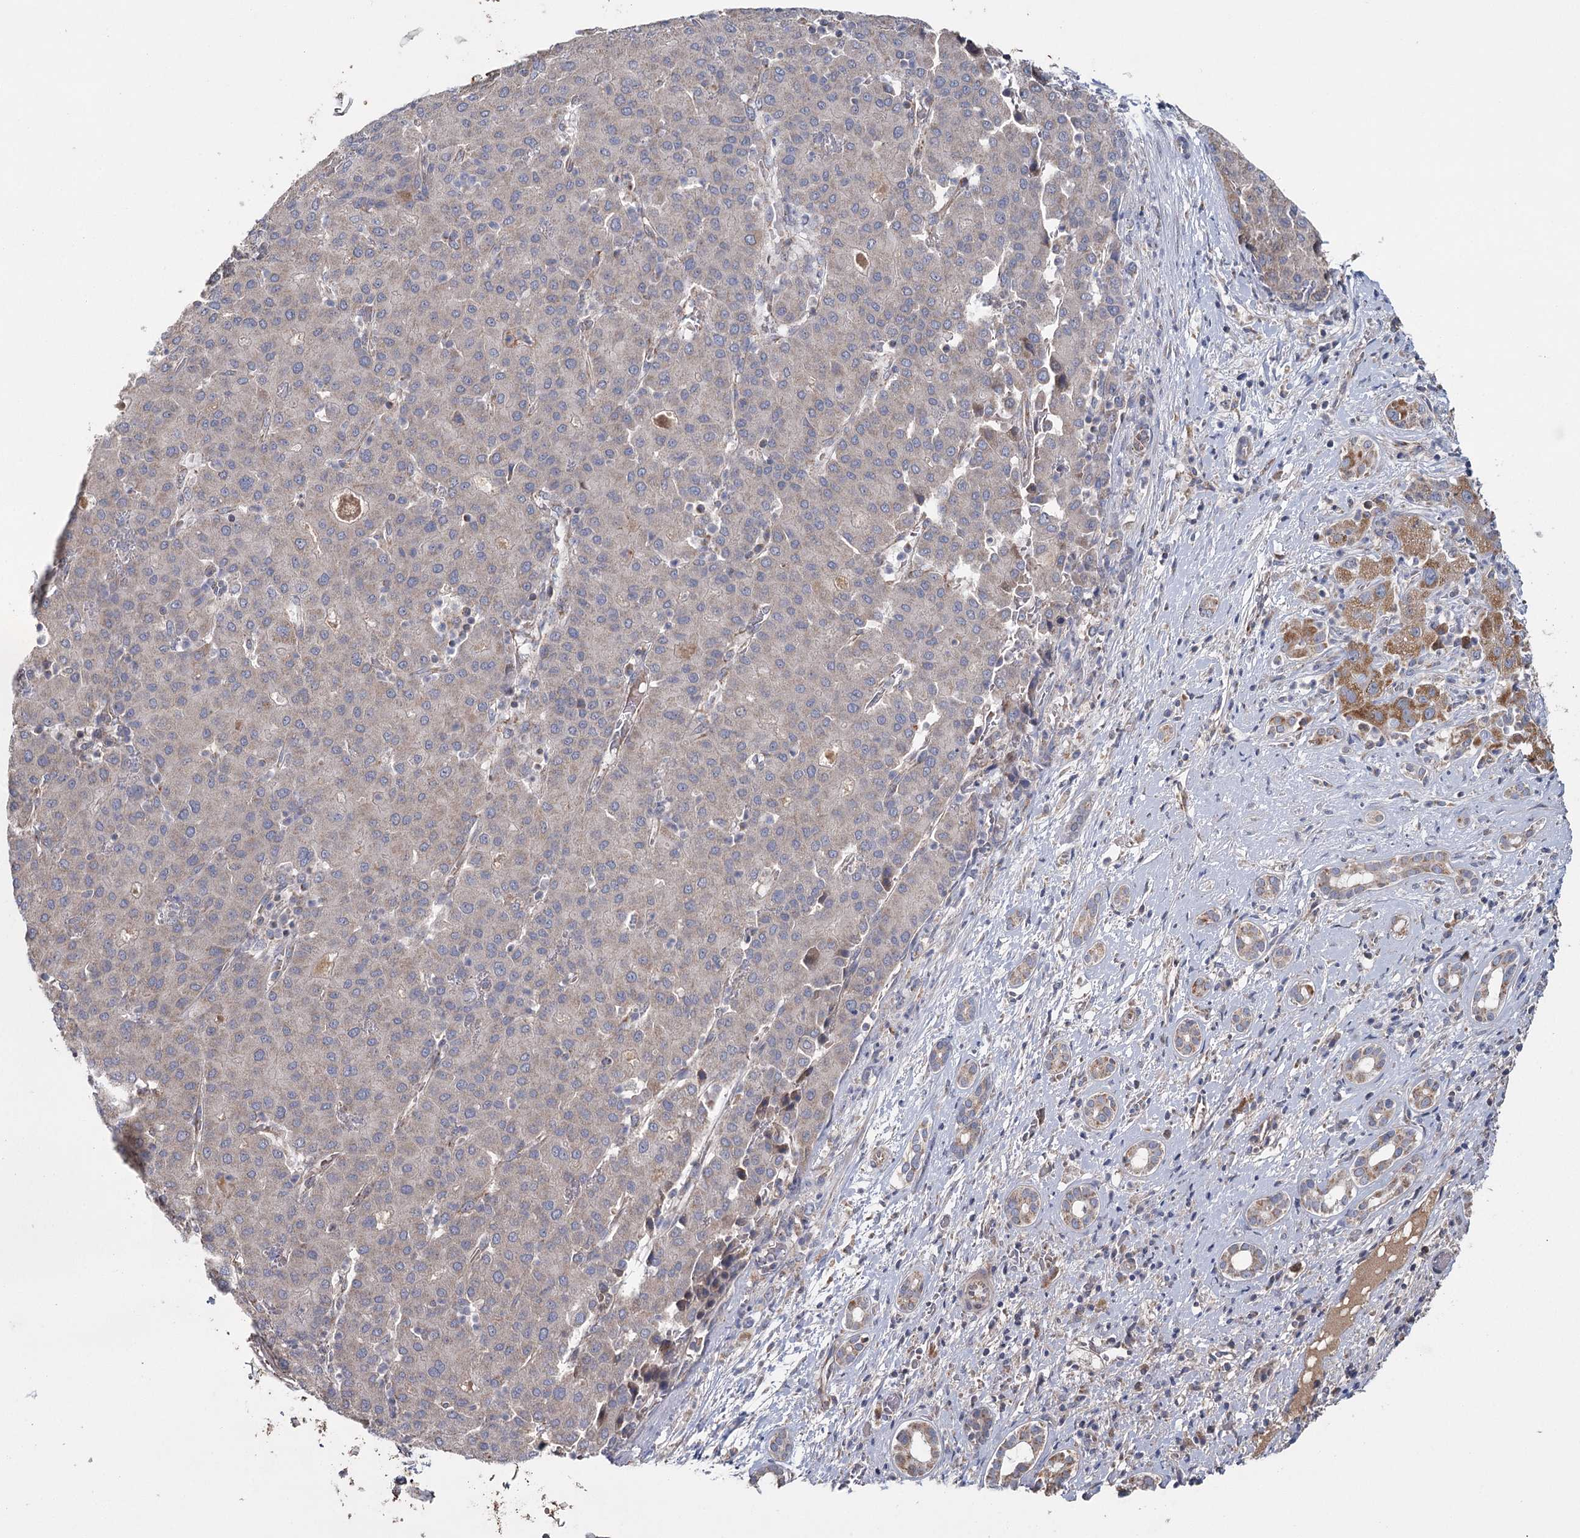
{"staining": {"intensity": "negative", "quantity": "none", "location": "none"}, "tissue": "liver cancer", "cell_type": "Tumor cells", "image_type": "cancer", "snomed": [{"axis": "morphology", "description": "Carcinoma, Hepatocellular, NOS"}, {"axis": "topography", "description": "Liver"}], "caption": "High power microscopy micrograph of an immunohistochemistry (IHC) image of liver cancer (hepatocellular carcinoma), revealing no significant expression in tumor cells. Brightfield microscopy of immunohistochemistry (IHC) stained with DAB (3,3'-diaminobenzidine) (brown) and hematoxylin (blue), captured at high magnification.", "gene": "MRPL44", "patient": {"sex": "male", "age": 65}}